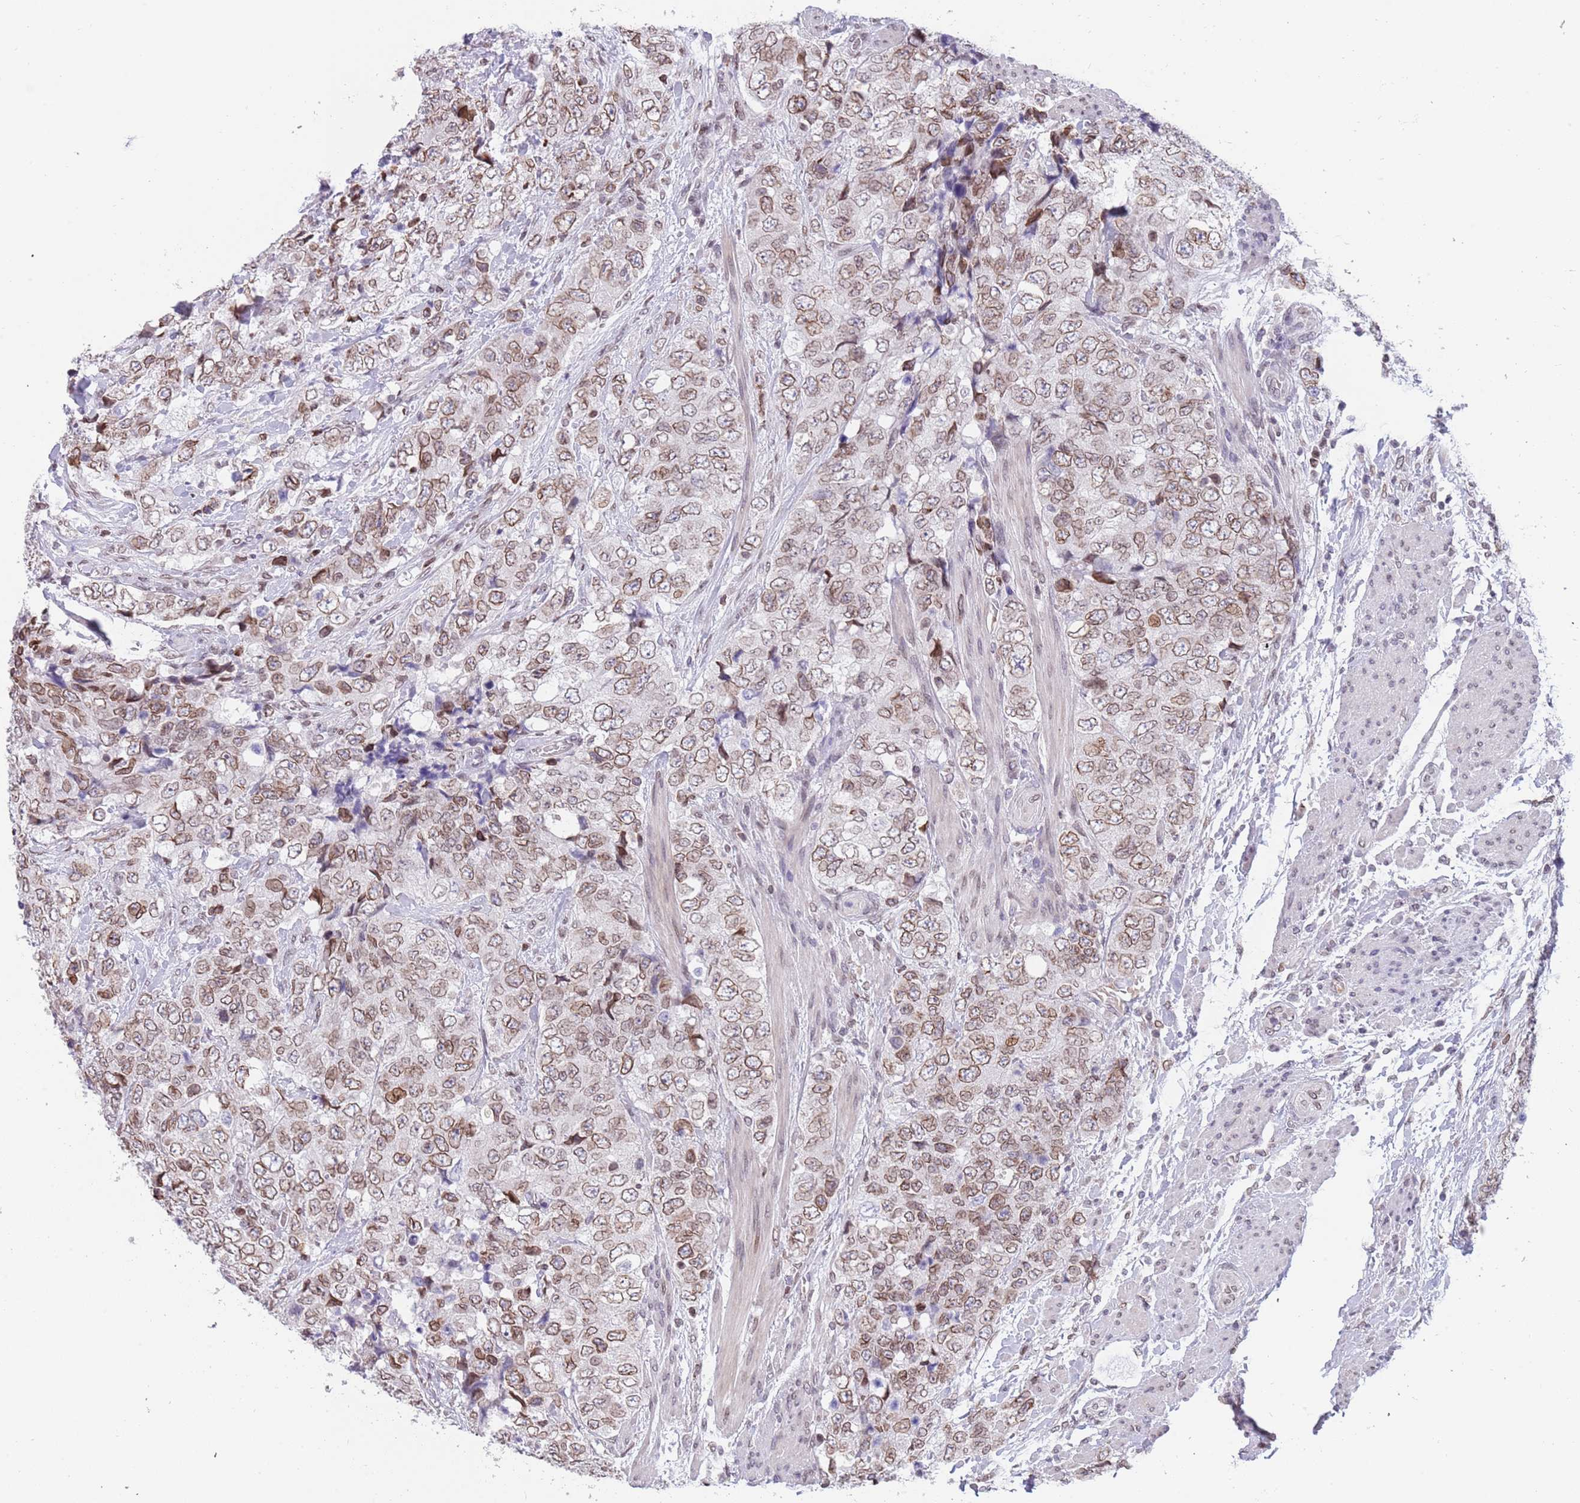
{"staining": {"intensity": "moderate", "quantity": ">75%", "location": "cytoplasmic/membranous,nuclear"}, "tissue": "urothelial cancer", "cell_type": "Tumor cells", "image_type": "cancer", "snomed": [{"axis": "morphology", "description": "Urothelial carcinoma, High grade"}, {"axis": "topography", "description": "Urinary bladder"}], "caption": "Human high-grade urothelial carcinoma stained with a brown dye demonstrates moderate cytoplasmic/membranous and nuclear positive expression in about >75% of tumor cells.", "gene": "KLHDC2", "patient": {"sex": "female", "age": 78}}